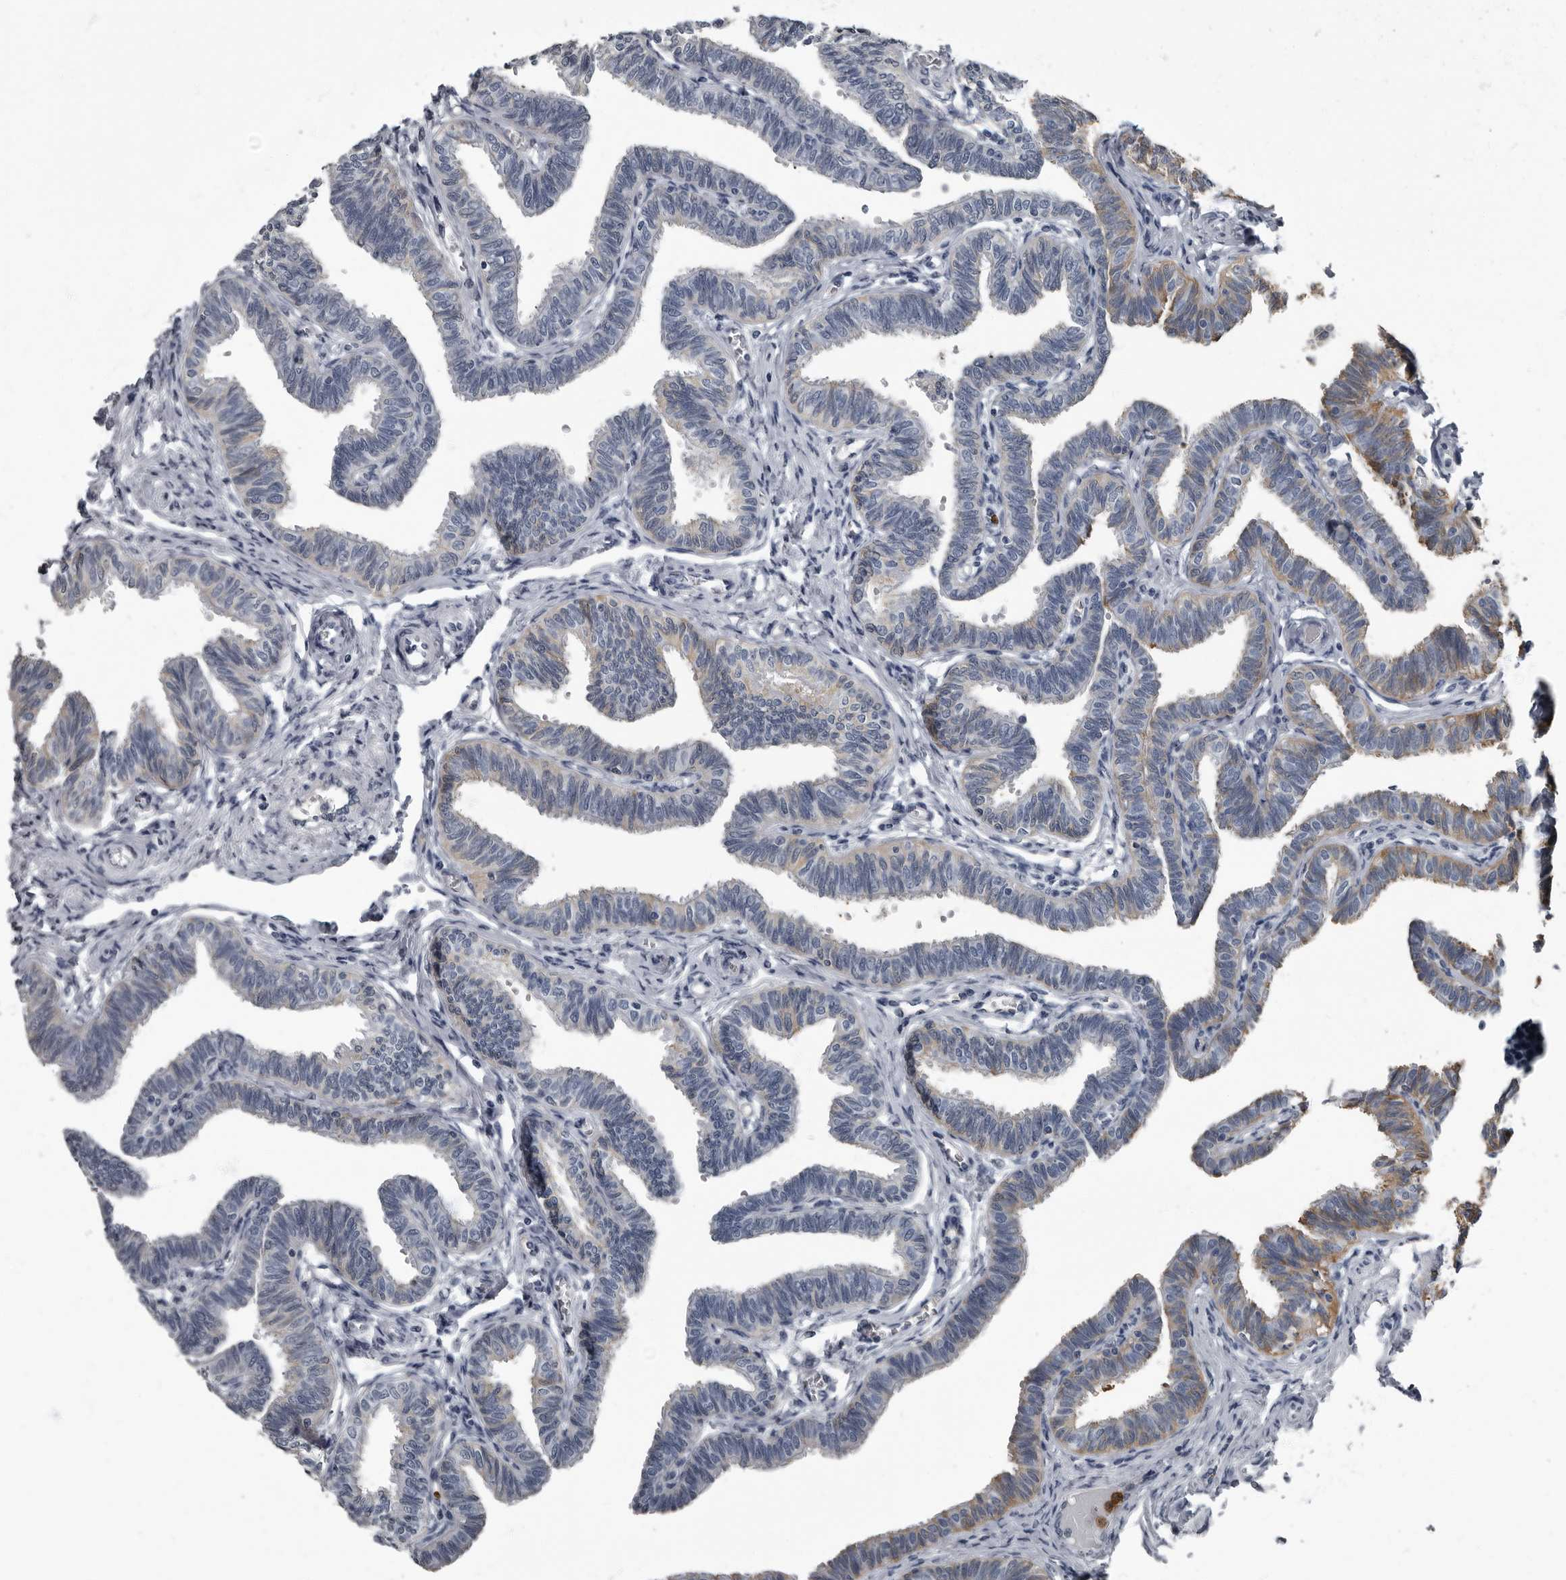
{"staining": {"intensity": "moderate", "quantity": "25%-75%", "location": "cytoplasmic/membranous"}, "tissue": "fallopian tube", "cell_type": "Glandular cells", "image_type": "normal", "snomed": [{"axis": "morphology", "description": "Normal tissue, NOS"}, {"axis": "topography", "description": "Fallopian tube"}, {"axis": "topography", "description": "Ovary"}], "caption": "Protein staining of benign fallopian tube shows moderate cytoplasmic/membranous positivity in approximately 25%-75% of glandular cells.", "gene": "TPD52L1", "patient": {"sex": "female", "age": 23}}